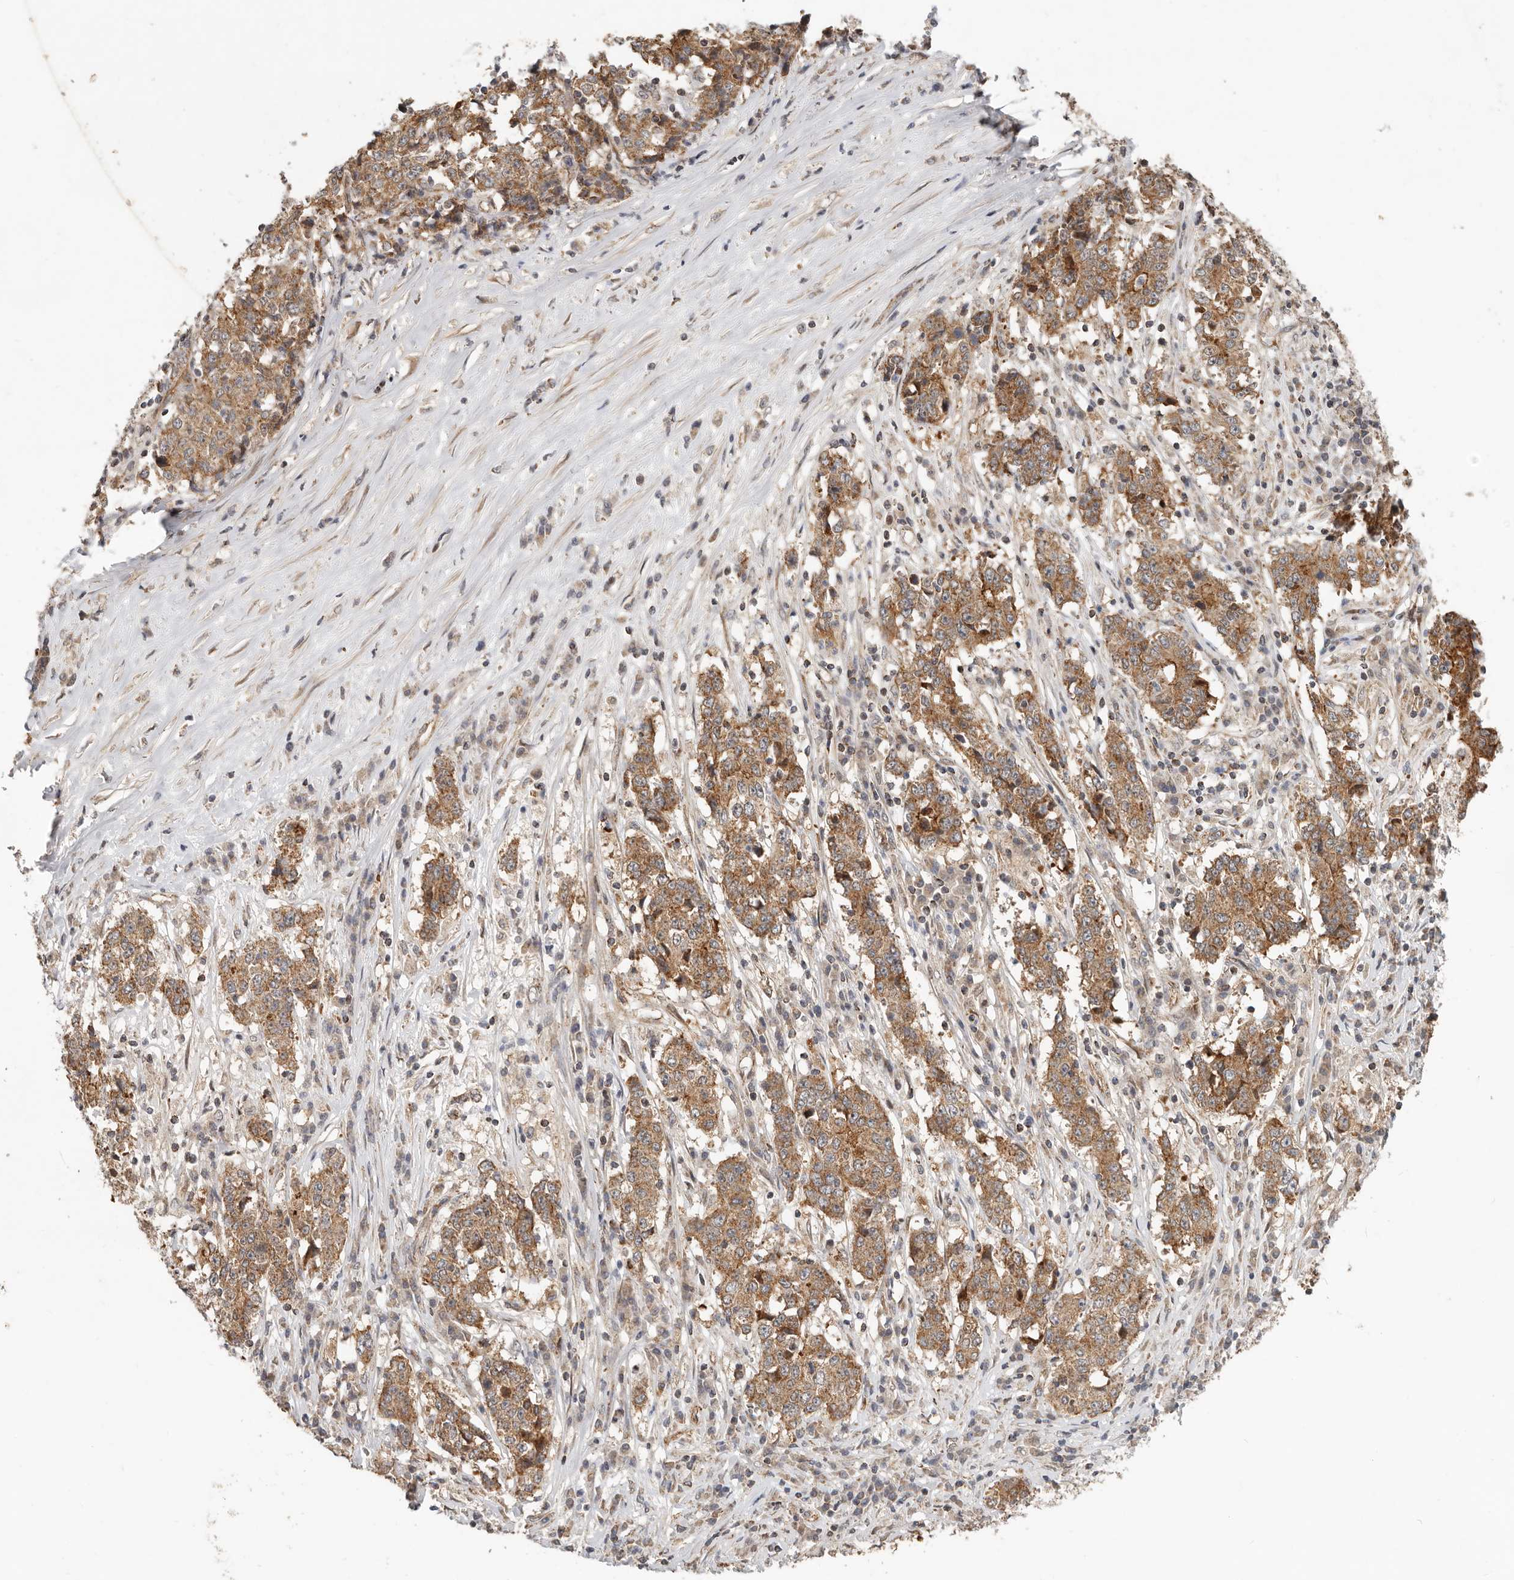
{"staining": {"intensity": "moderate", "quantity": ">75%", "location": "cytoplasmic/membranous"}, "tissue": "stomach cancer", "cell_type": "Tumor cells", "image_type": "cancer", "snomed": [{"axis": "morphology", "description": "Adenocarcinoma, NOS"}, {"axis": "topography", "description": "Stomach"}], "caption": "This is an image of IHC staining of stomach cancer, which shows moderate expression in the cytoplasmic/membranous of tumor cells.", "gene": "USP49", "patient": {"sex": "male", "age": 59}}